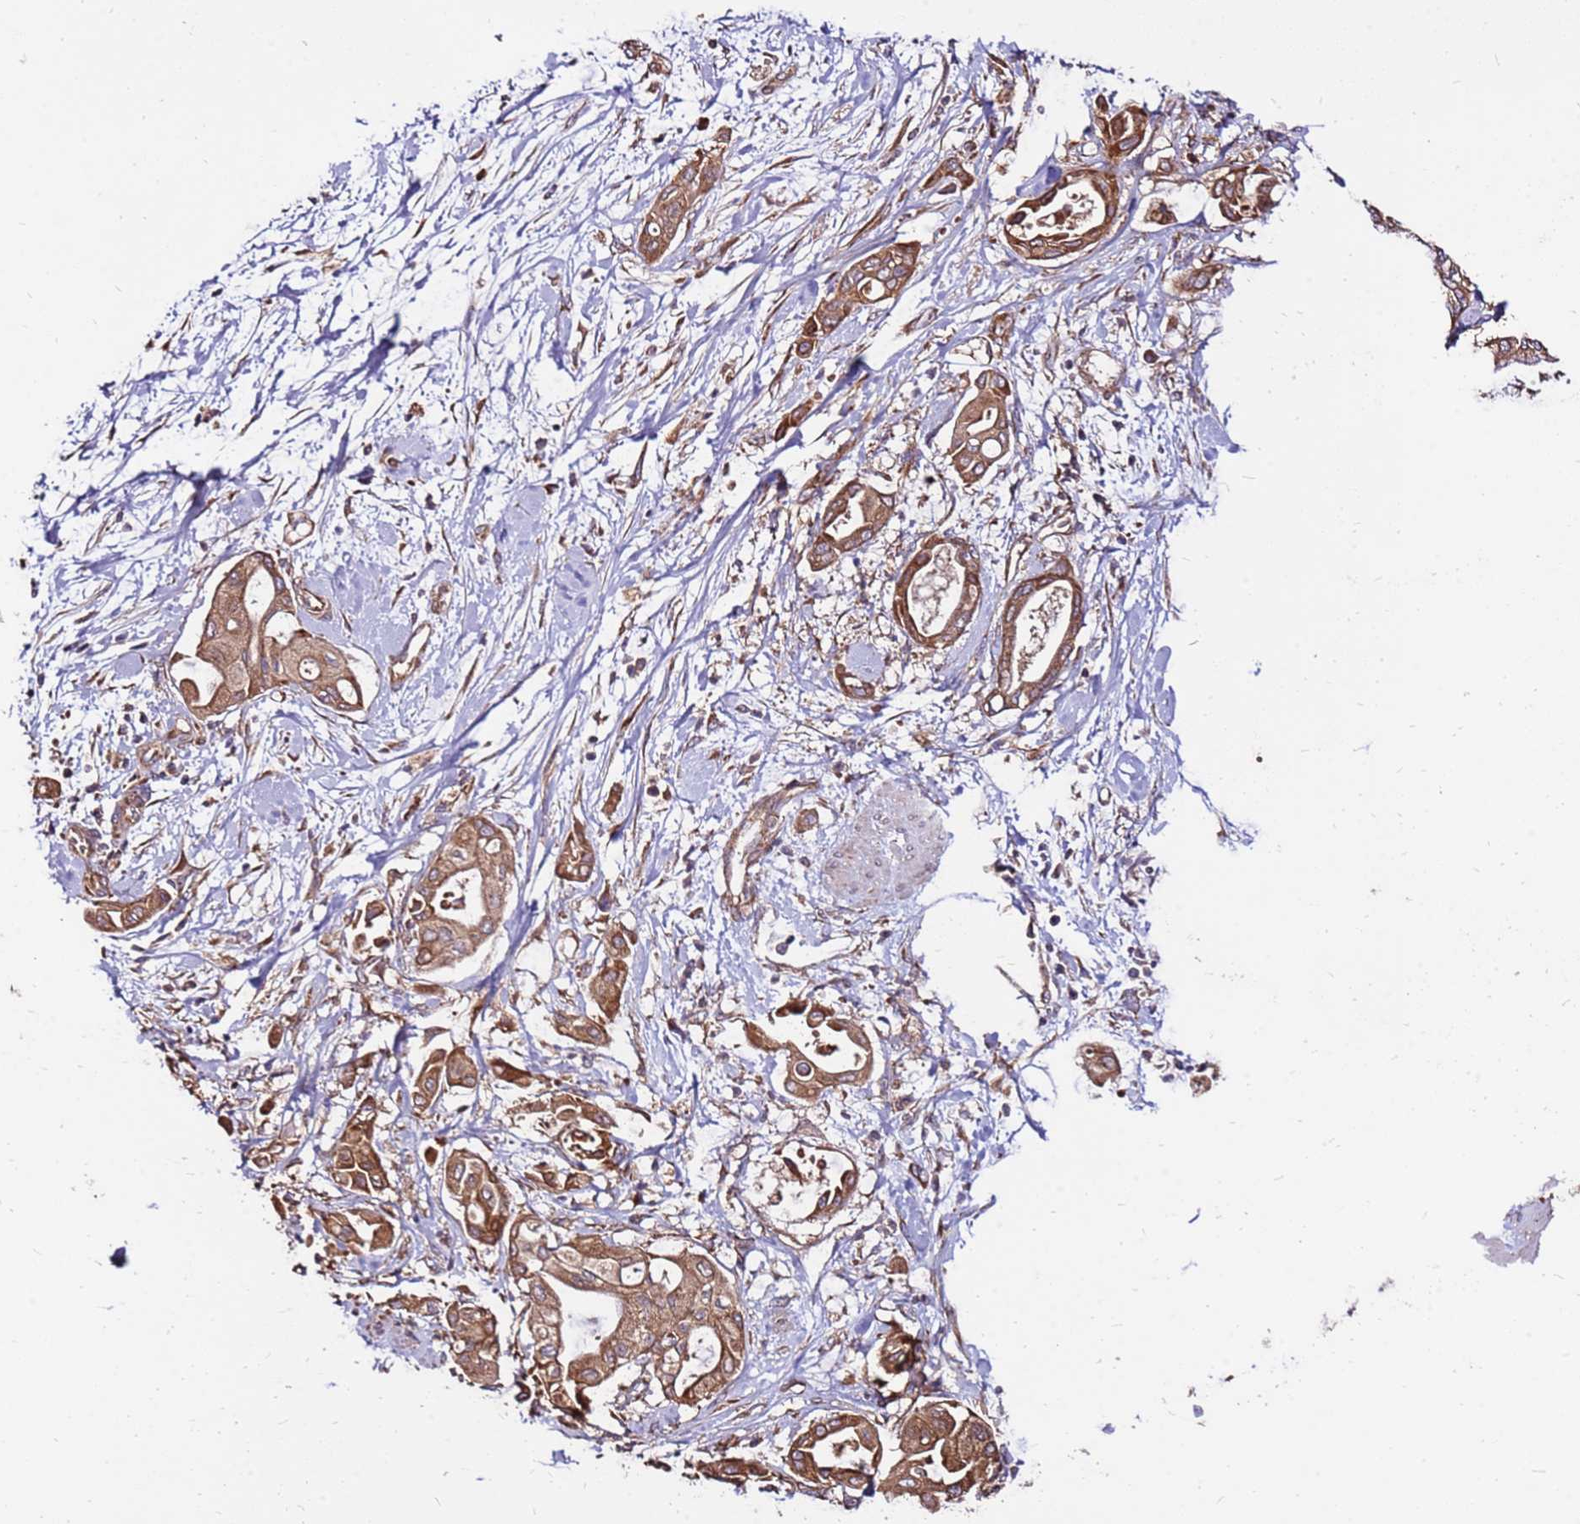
{"staining": {"intensity": "moderate", "quantity": ">75%", "location": "cytoplasmic/membranous"}, "tissue": "pancreatic cancer", "cell_type": "Tumor cells", "image_type": "cancer", "snomed": [{"axis": "morphology", "description": "Adenocarcinoma, NOS"}, {"axis": "morphology", "description": "Adenocarcinoma, metastatic, NOS"}, {"axis": "topography", "description": "Lymph node"}, {"axis": "topography", "description": "Pancreas"}, {"axis": "topography", "description": "Duodenum"}], "caption": "This image displays immunohistochemistry (IHC) staining of human pancreatic adenocarcinoma, with medium moderate cytoplasmic/membranous staining in approximately >75% of tumor cells.", "gene": "SLC44A5", "patient": {"sex": "female", "age": 64}}